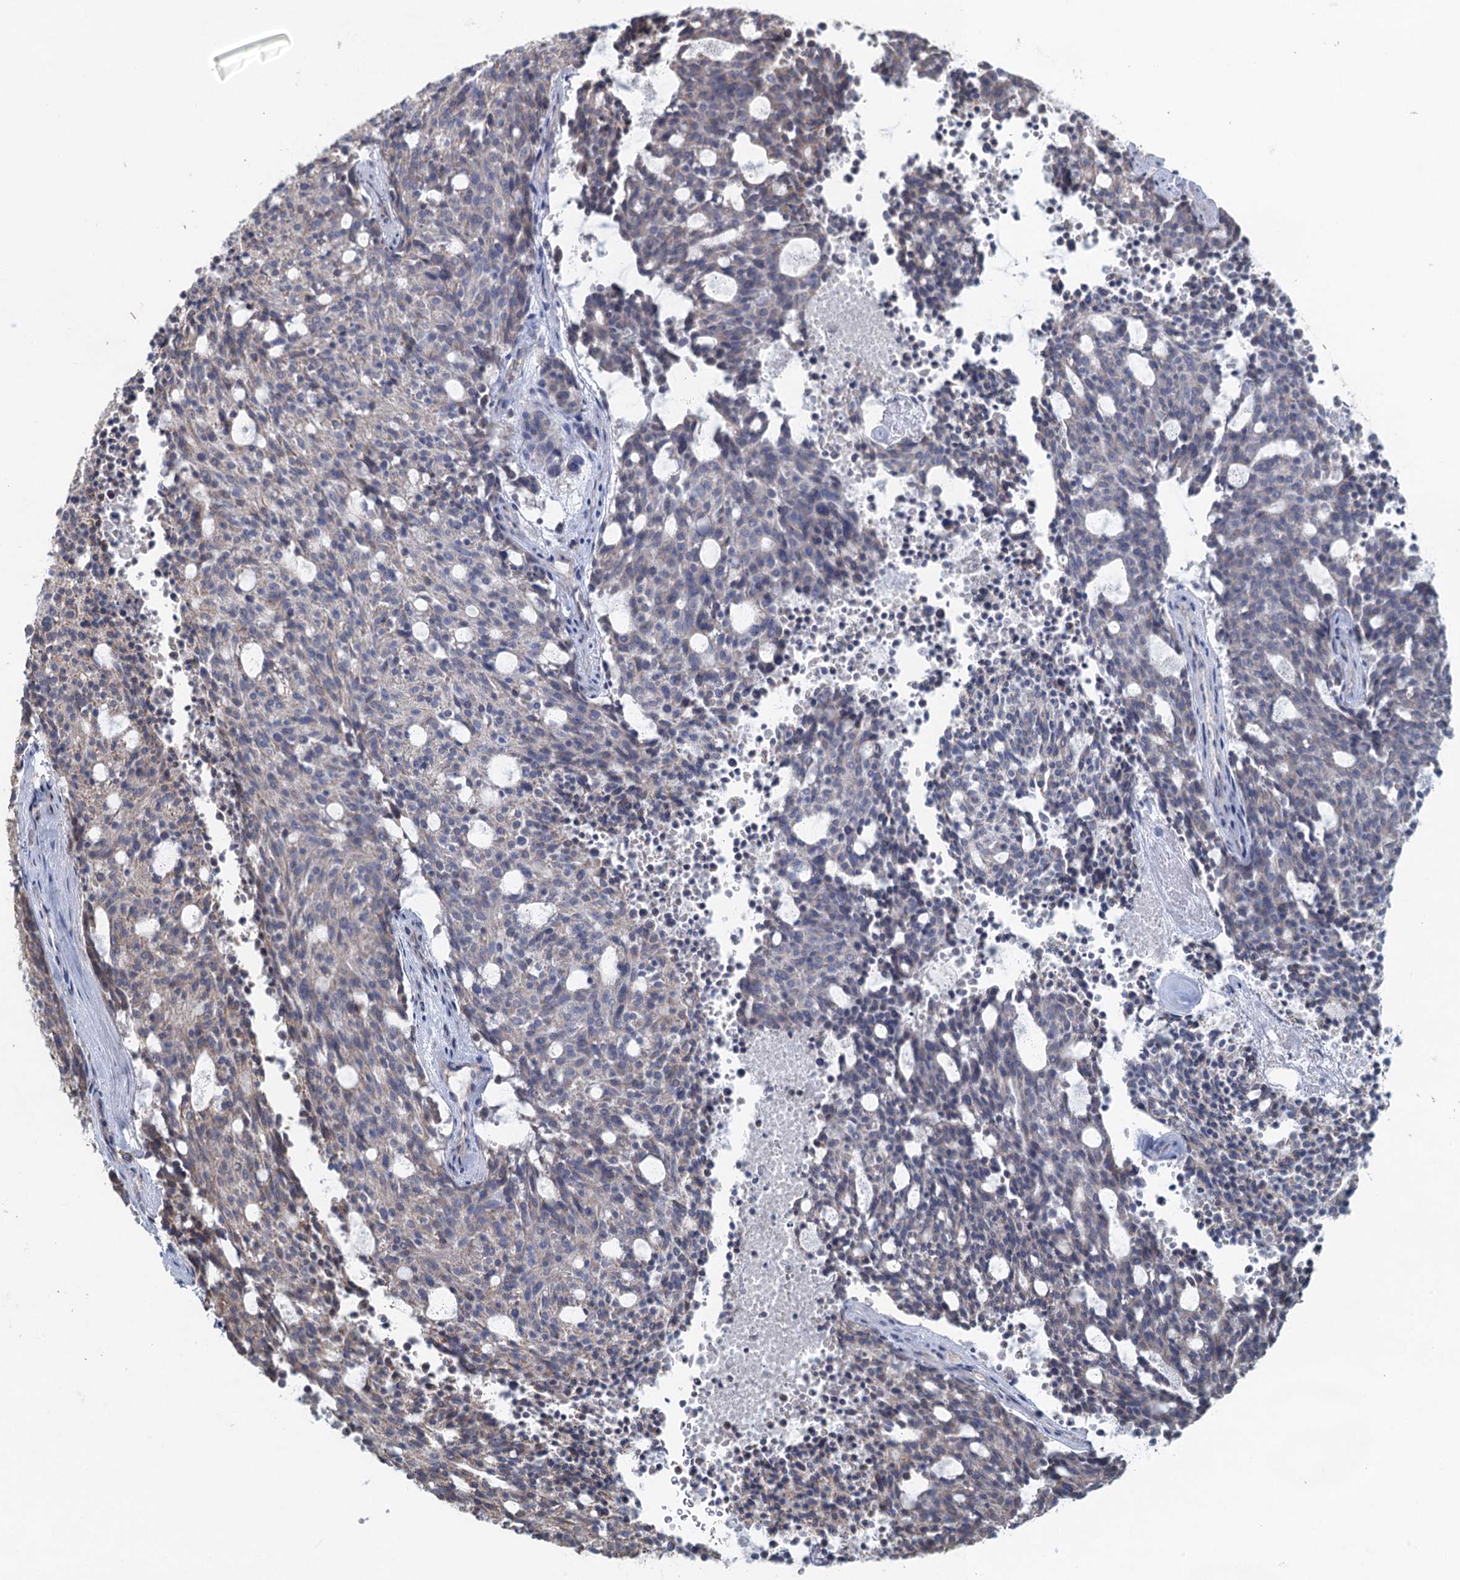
{"staining": {"intensity": "negative", "quantity": "none", "location": "none"}, "tissue": "carcinoid", "cell_type": "Tumor cells", "image_type": "cancer", "snomed": [{"axis": "morphology", "description": "Carcinoid, malignant, NOS"}, {"axis": "topography", "description": "Pancreas"}], "caption": "This is an immunohistochemistry micrograph of human malignant carcinoid. There is no expression in tumor cells.", "gene": "TEX35", "patient": {"sex": "female", "age": 54}}